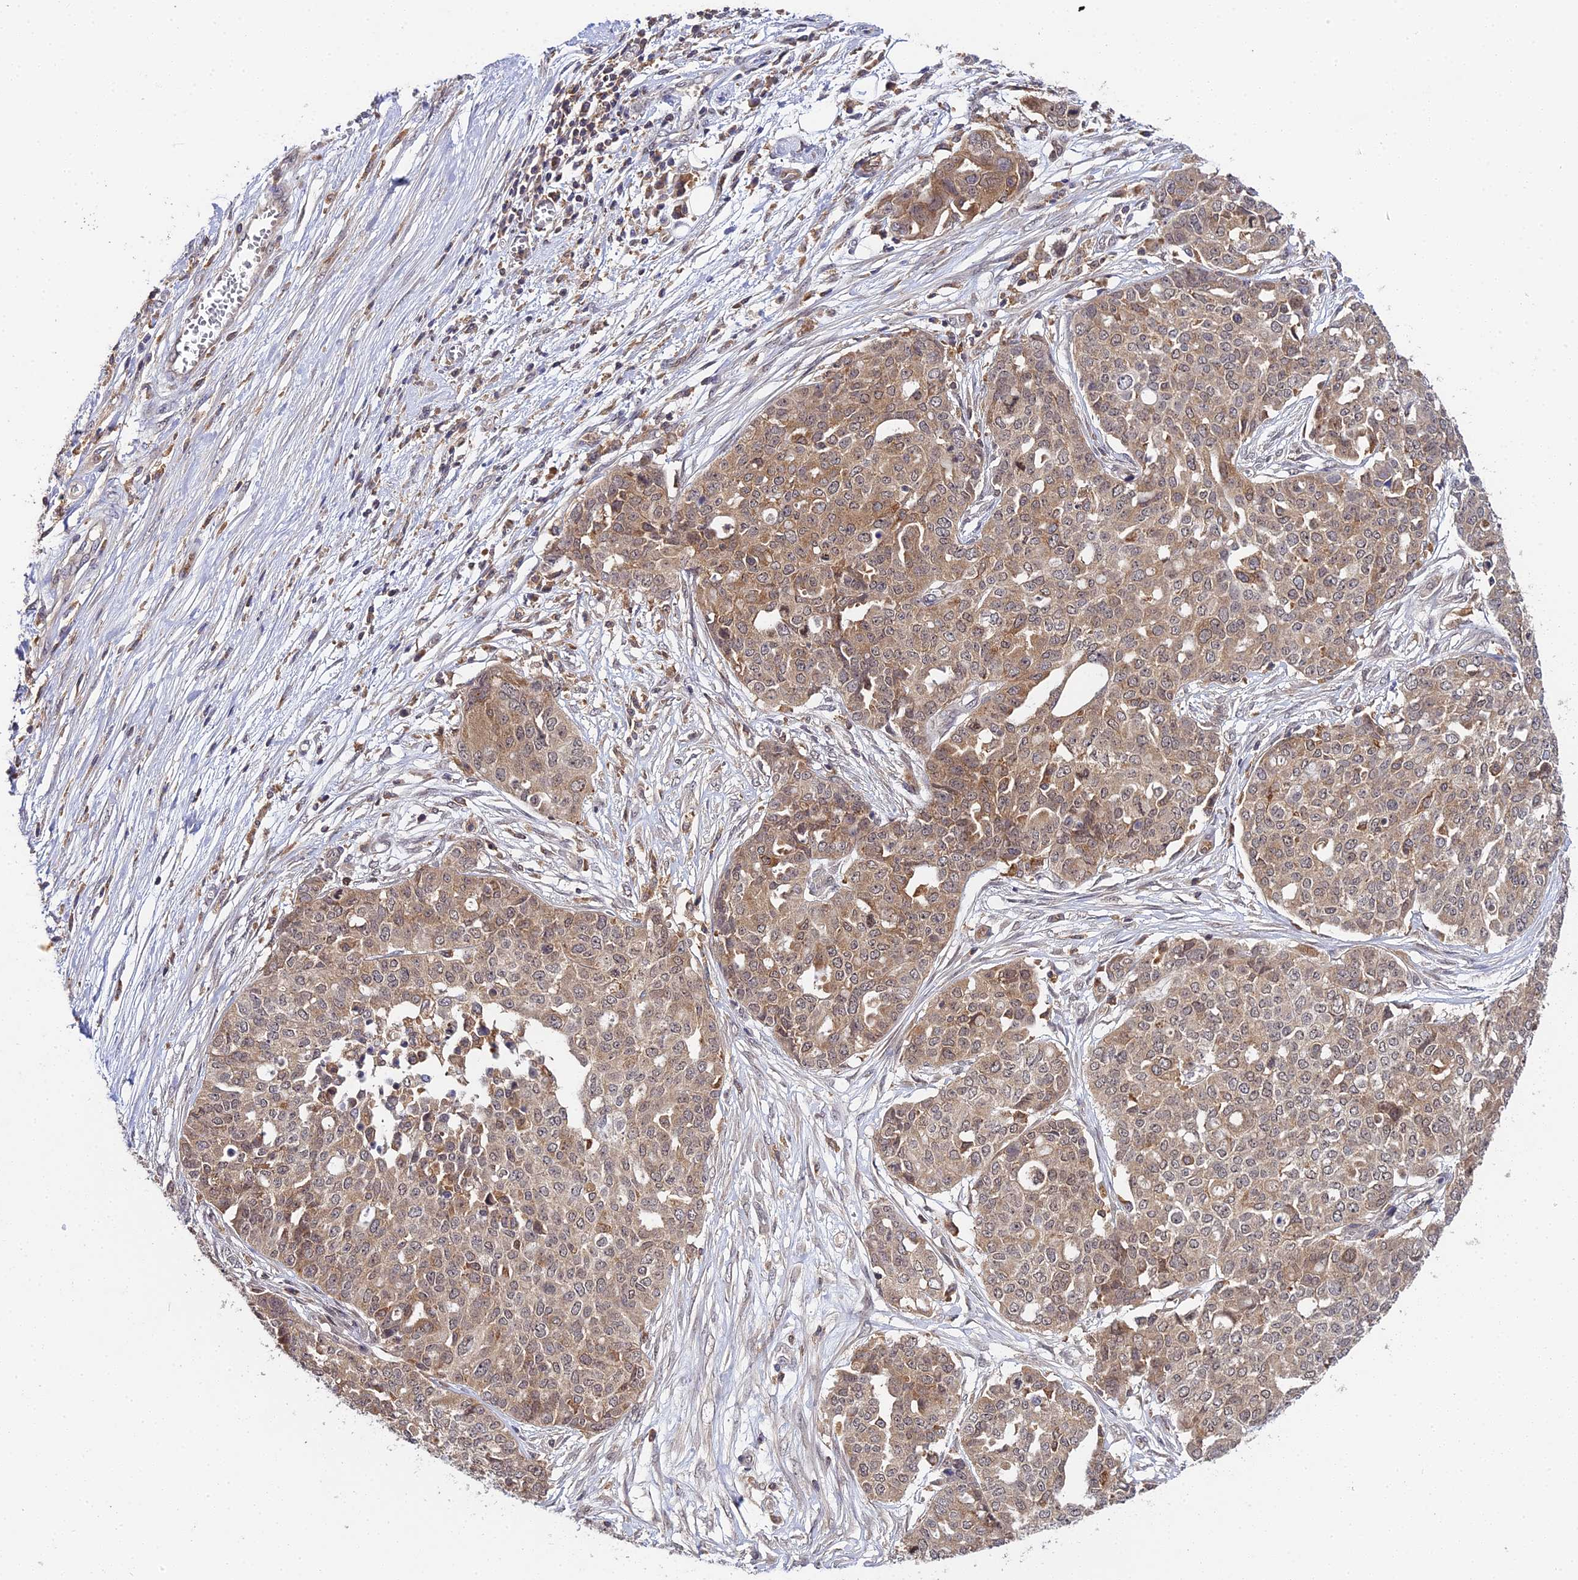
{"staining": {"intensity": "moderate", "quantity": ">75%", "location": "cytoplasmic/membranous"}, "tissue": "ovarian cancer", "cell_type": "Tumor cells", "image_type": "cancer", "snomed": [{"axis": "morphology", "description": "Cystadenocarcinoma, serous, NOS"}, {"axis": "topography", "description": "Soft tissue"}, {"axis": "topography", "description": "Ovary"}], "caption": "Tumor cells display medium levels of moderate cytoplasmic/membranous staining in about >75% of cells in ovarian serous cystadenocarcinoma.", "gene": "TPRX1", "patient": {"sex": "female", "age": 57}}